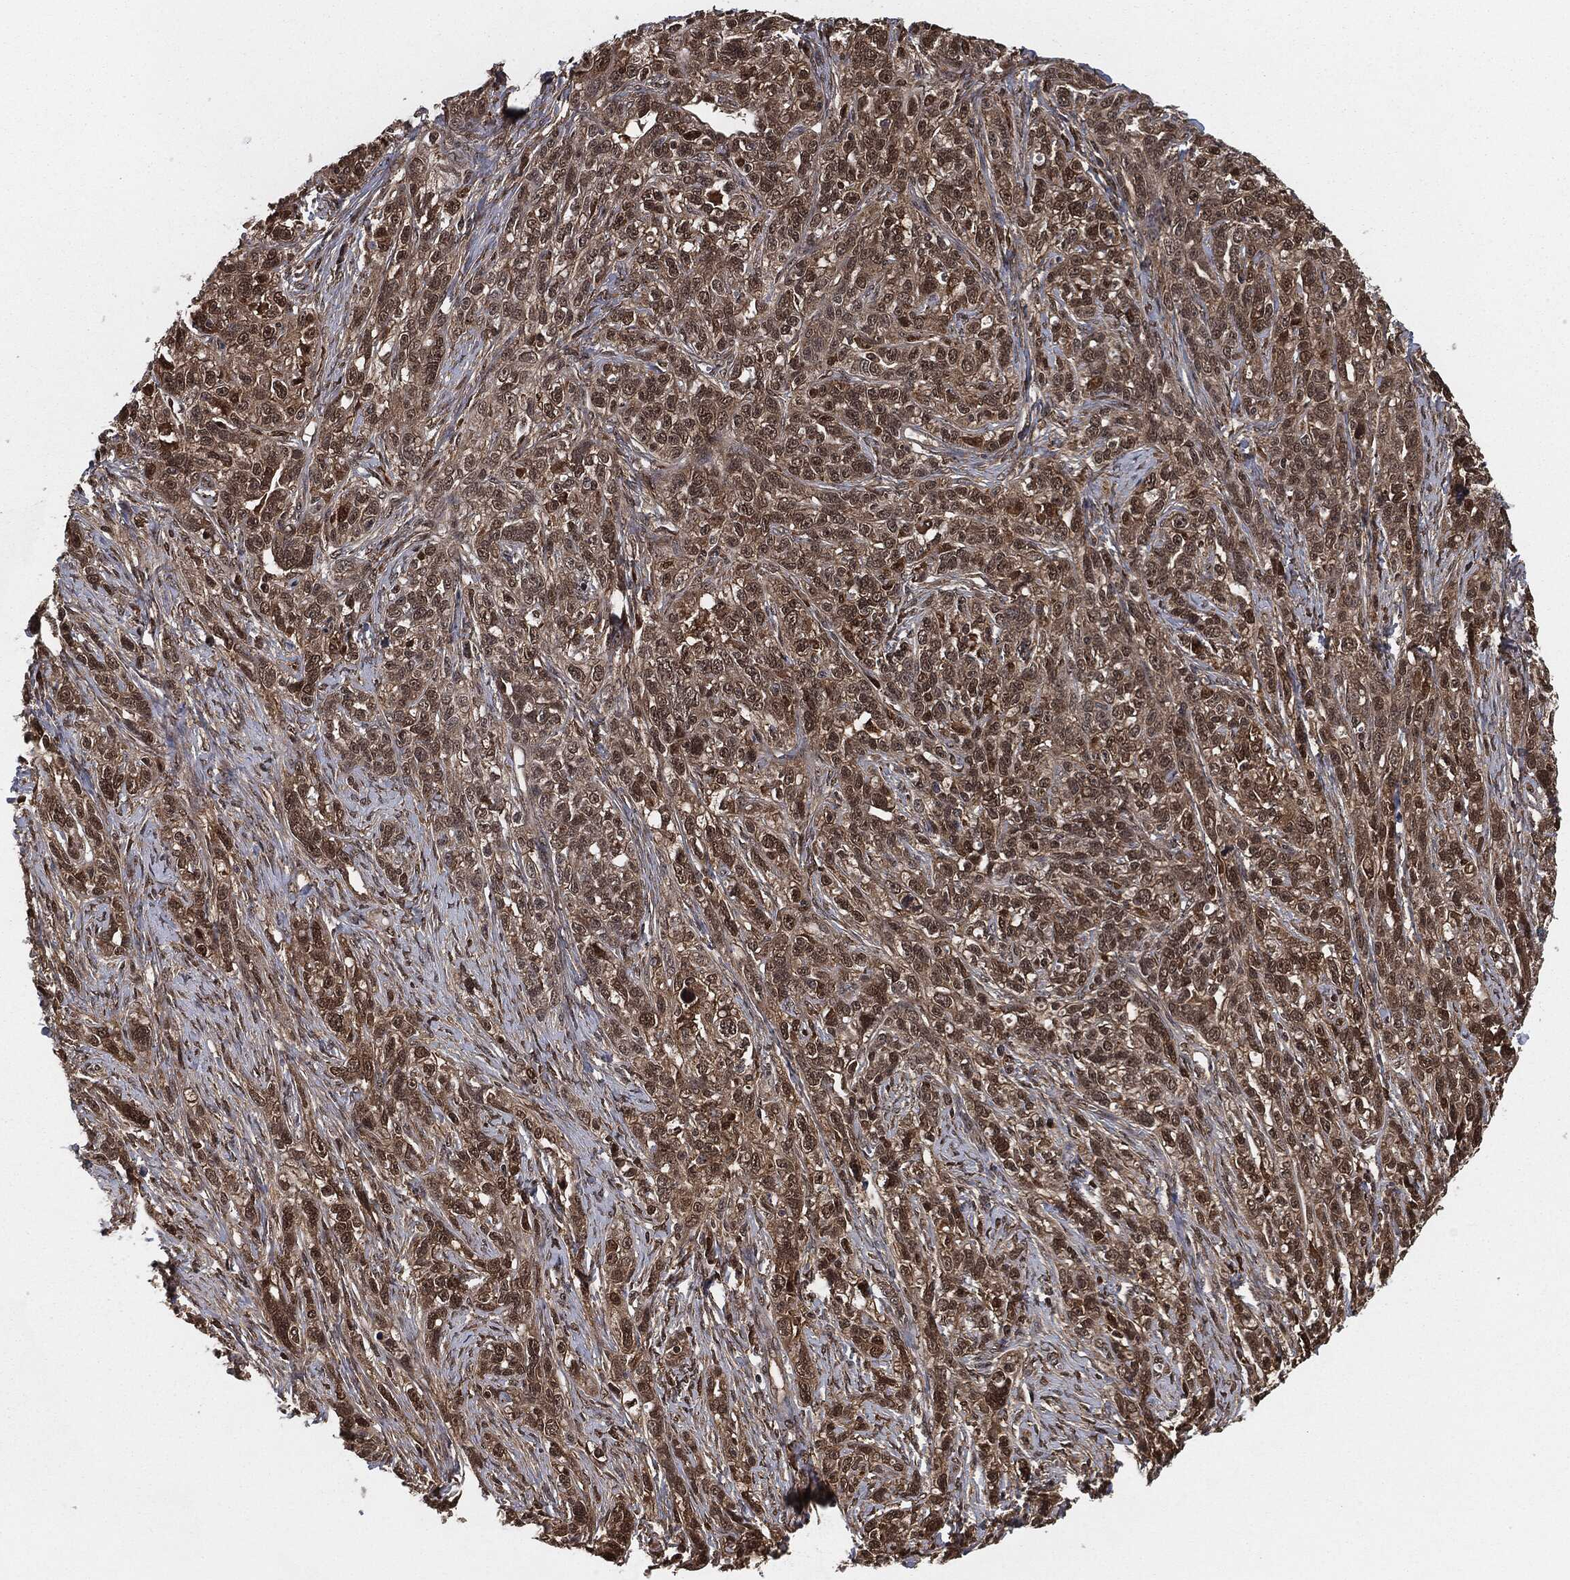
{"staining": {"intensity": "moderate", "quantity": ">75%", "location": "cytoplasmic/membranous,nuclear"}, "tissue": "ovarian cancer", "cell_type": "Tumor cells", "image_type": "cancer", "snomed": [{"axis": "morphology", "description": "Cystadenocarcinoma, serous, NOS"}, {"axis": "topography", "description": "Ovary"}], "caption": "Serous cystadenocarcinoma (ovarian) stained for a protein (brown) displays moderate cytoplasmic/membranous and nuclear positive positivity in approximately >75% of tumor cells.", "gene": "CAPRIN2", "patient": {"sex": "female", "age": 71}}